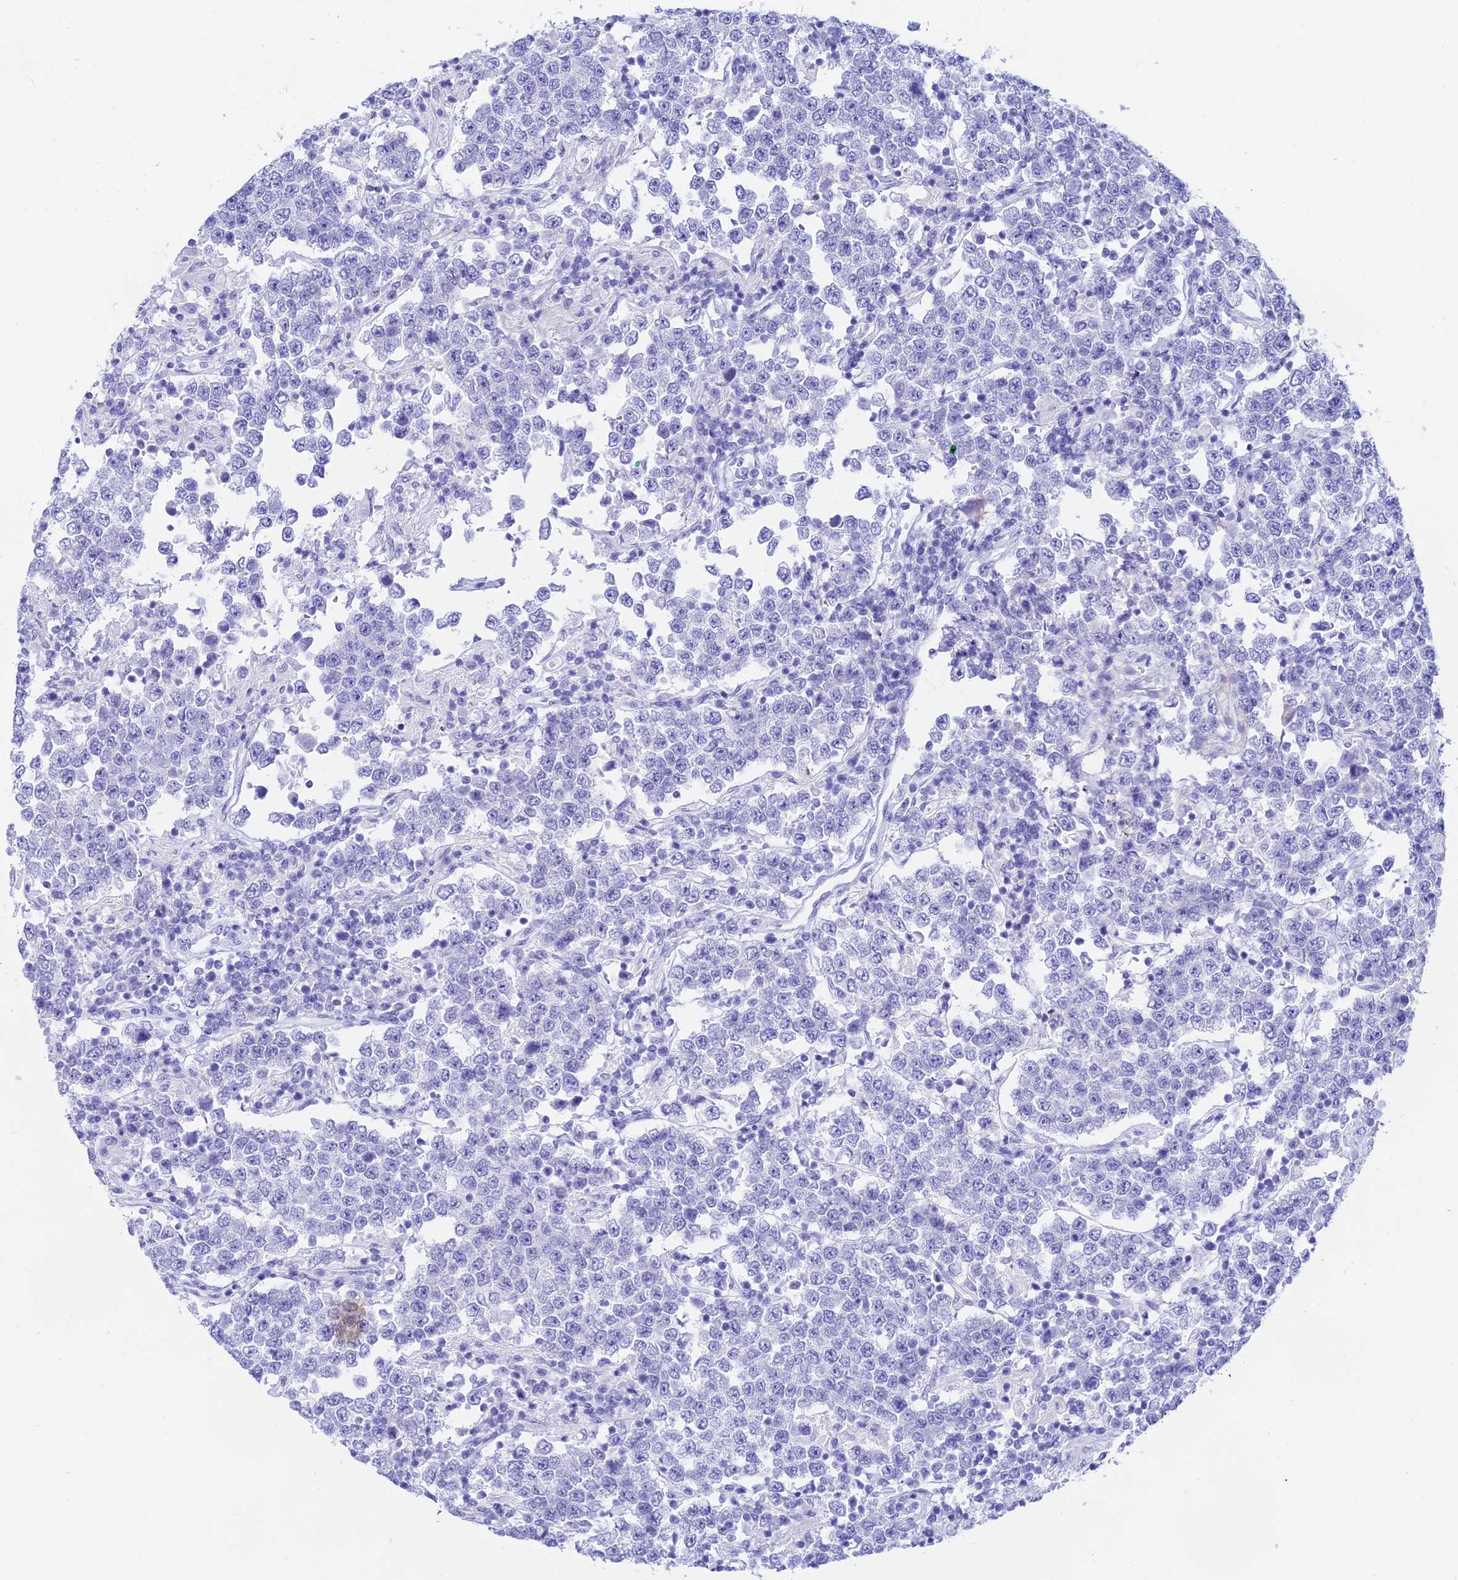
{"staining": {"intensity": "negative", "quantity": "none", "location": "none"}, "tissue": "testis cancer", "cell_type": "Tumor cells", "image_type": "cancer", "snomed": [{"axis": "morphology", "description": "Normal tissue, NOS"}, {"axis": "morphology", "description": "Urothelial carcinoma, High grade"}, {"axis": "morphology", "description": "Seminoma, NOS"}, {"axis": "morphology", "description": "Carcinoma, Embryonal, NOS"}, {"axis": "topography", "description": "Urinary bladder"}, {"axis": "topography", "description": "Testis"}], "caption": "This image is of embryonal carcinoma (testis) stained with immunohistochemistry to label a protein in brown with the nuclei are counter-stained blue. There is no staining in tumor cells.", "gene": "ISCA1", "patient": {"sex": "male", "age": 41}}